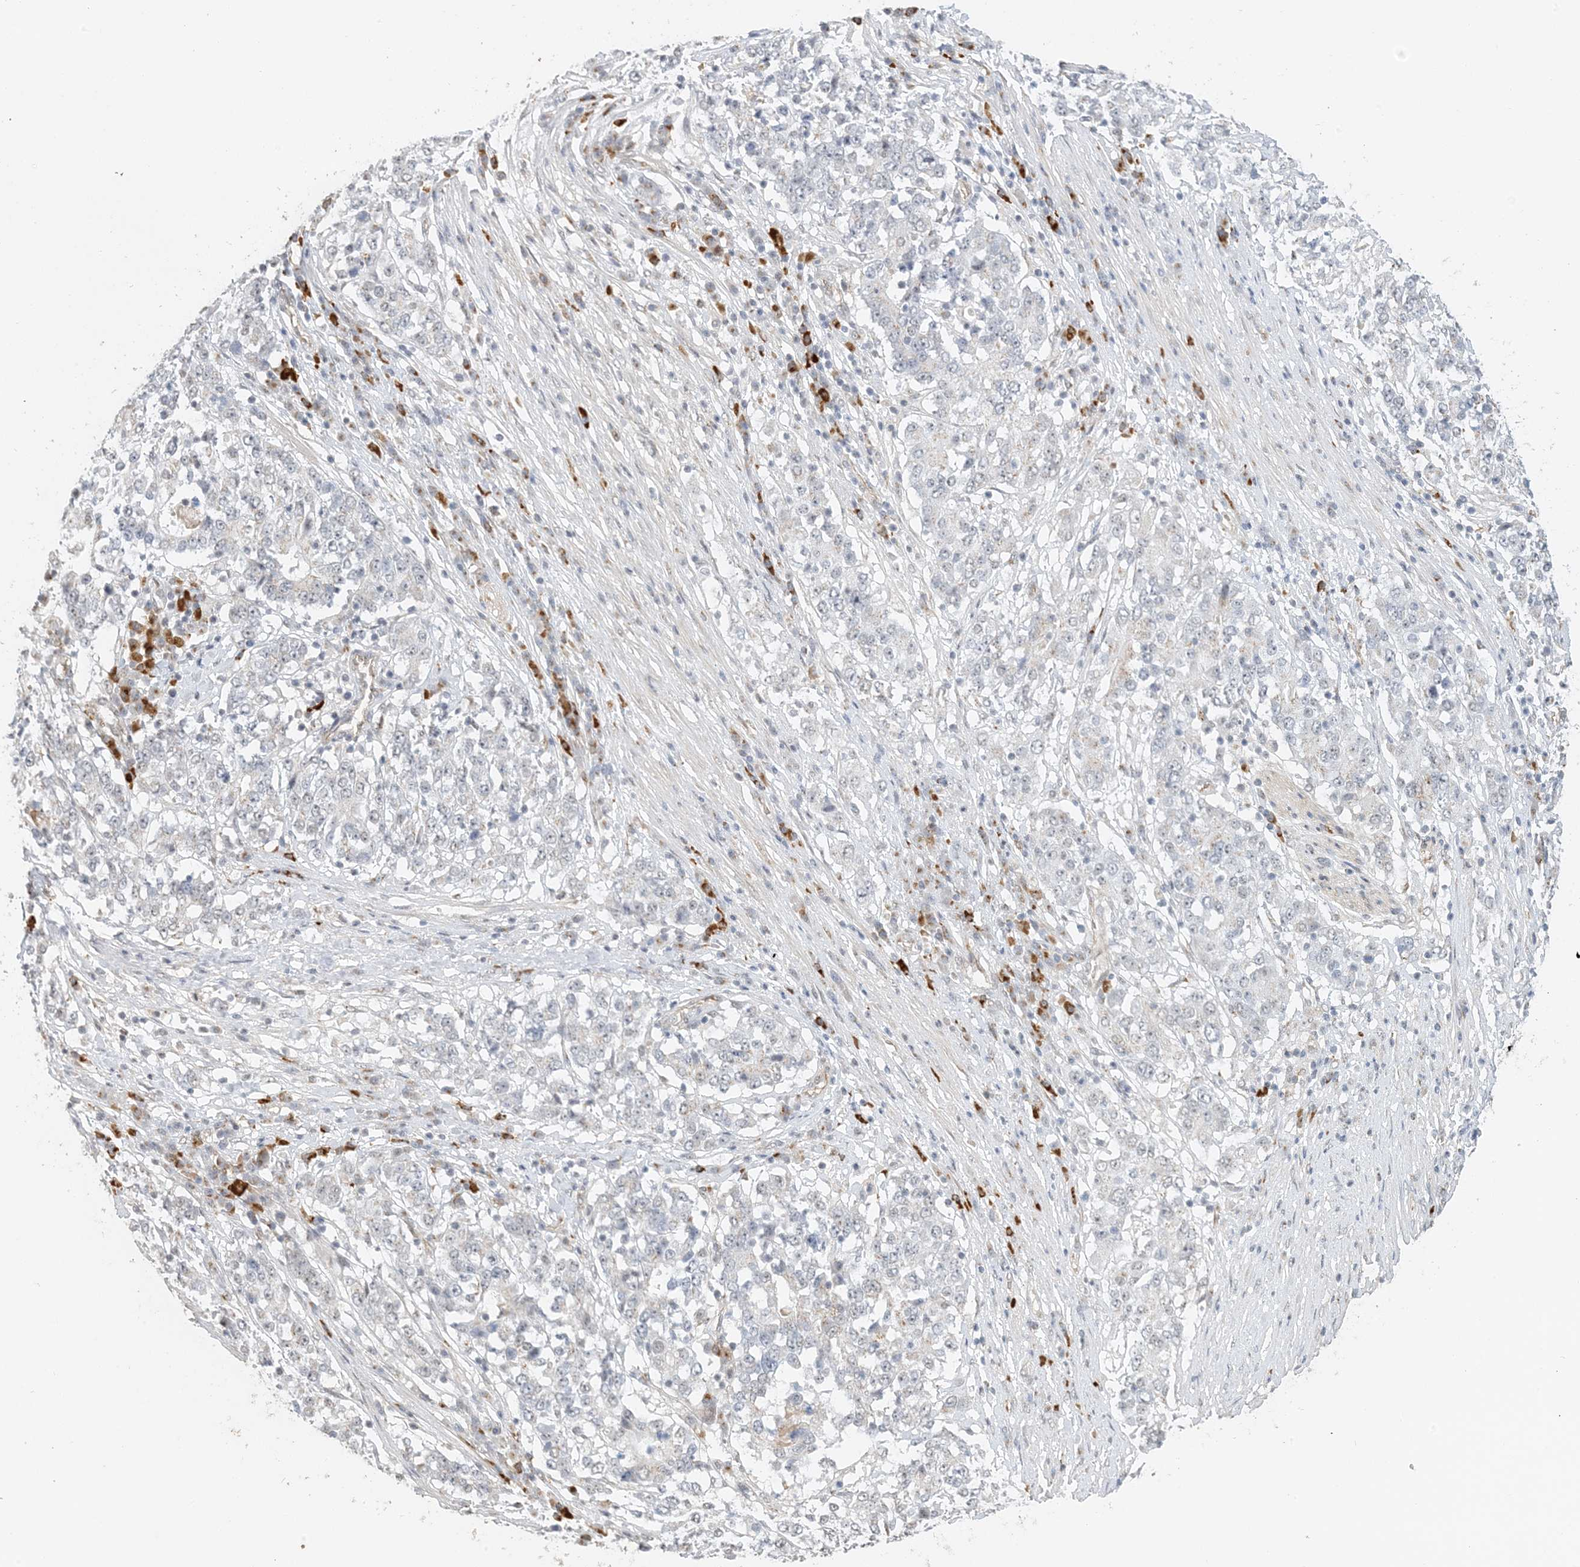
{"staining": {"intensity": "negative", "quantity": "none", "location": "none"}, "tissue": "stomach cancer", "cell_type": "Tumor cells", "image_type": "cancer", "snomed": [{"axis": "morphology", "description": "Adenocarcinoma, NOS"}, {"axis": "topography", "description": "Stomach"}], "caption": "An immunohistochemistry histopathology image of stomach cancer (adenocarcinoma) is shown. There is no staining in tumor cells of stomach cancer (adenocarcinoma).", "gene": "ZCCHC4", "patient": {"sex": "male", "age": 59}}